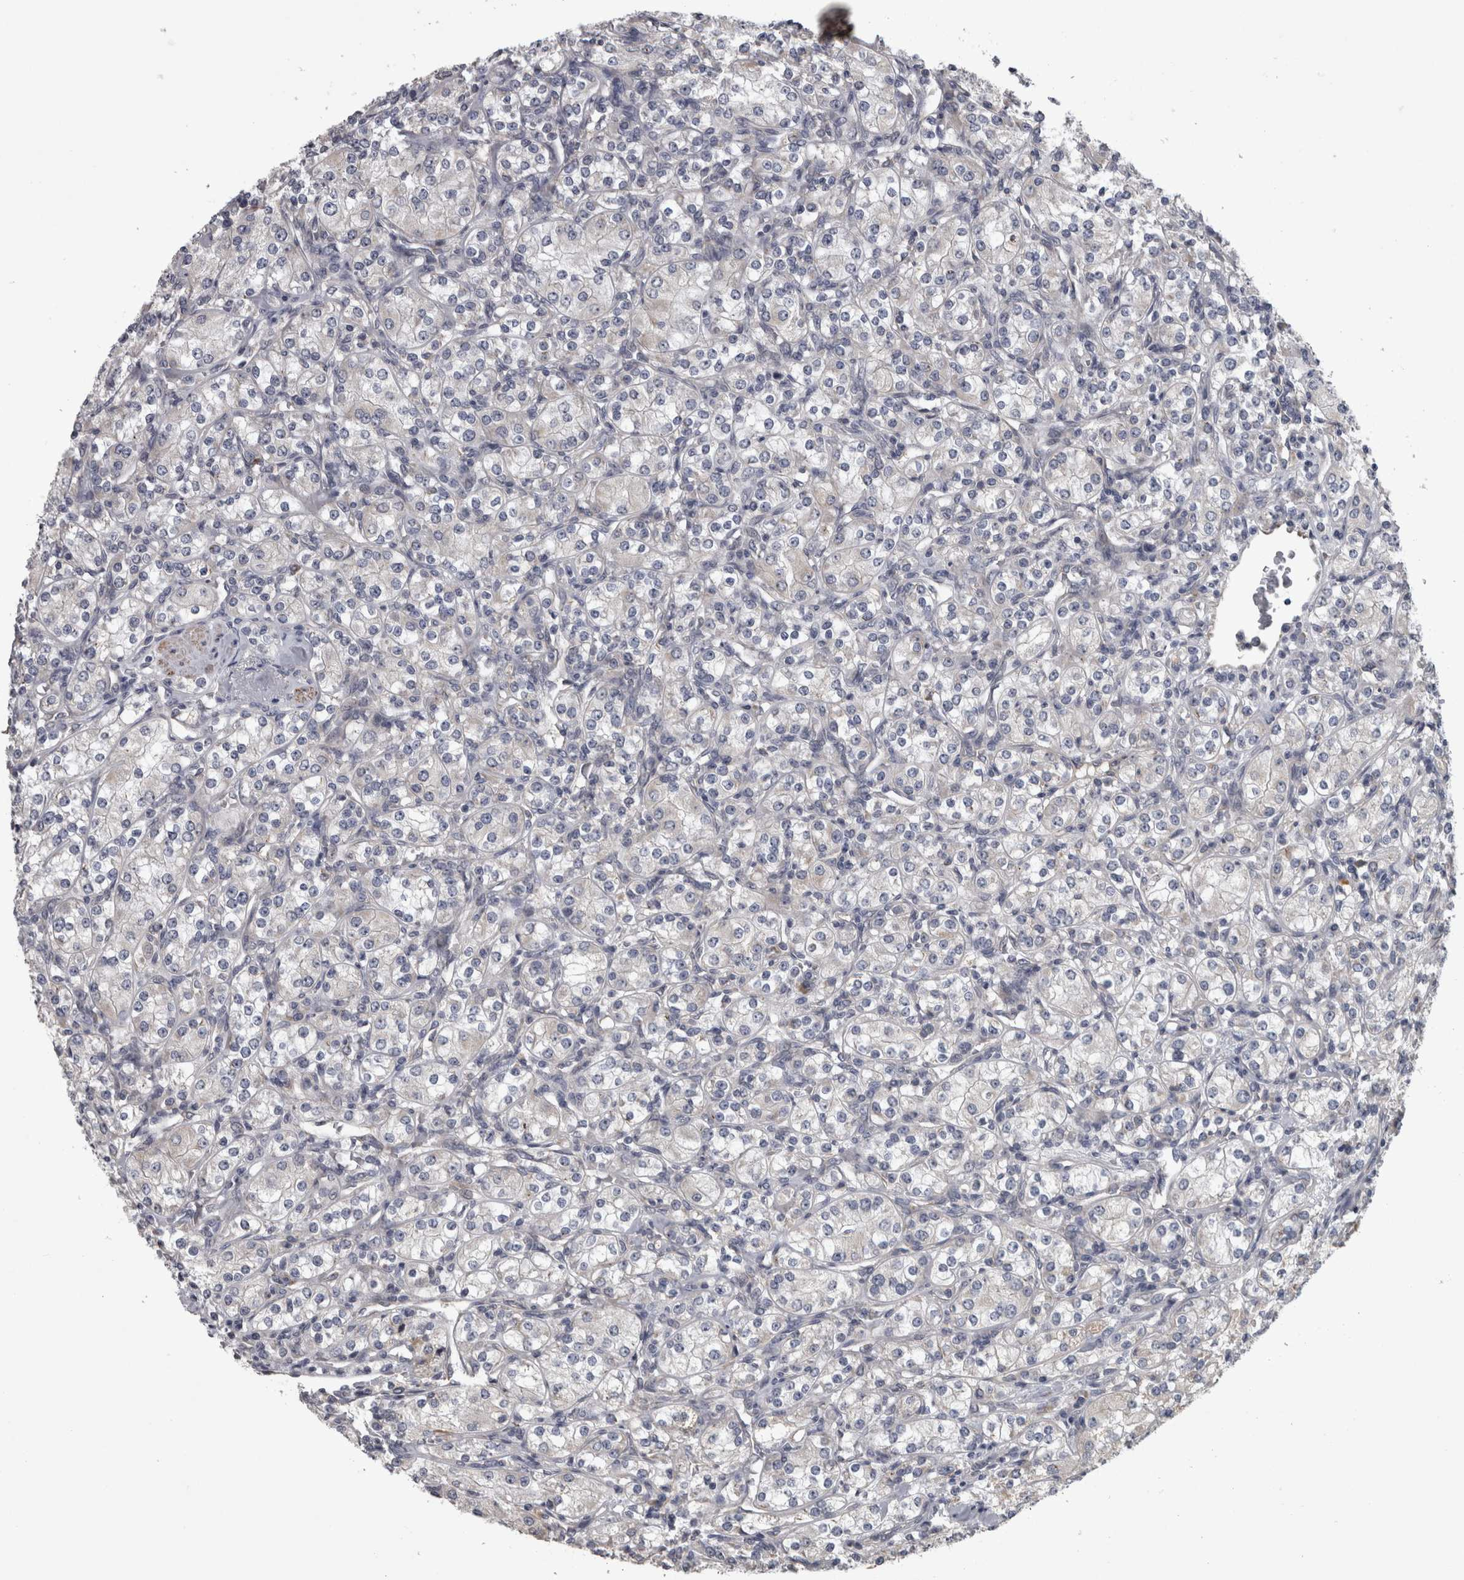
{"staining": {"intensity": "negative", "quantity": "none", "location": "none"}, "tissue": "renal cancer", "cell_type": "Tumor cells", "image_type": "cancer", "snomed": [{"axis": "morphology", "description": "Adenocarcinoma, NOS"}, {"axis": "topography", "description": "Kidney"}], "caption": "Tumor cells show no significant expression in renal cancer.", "gene": "DBT", "patient": {"sex": "male", "age": 77}}